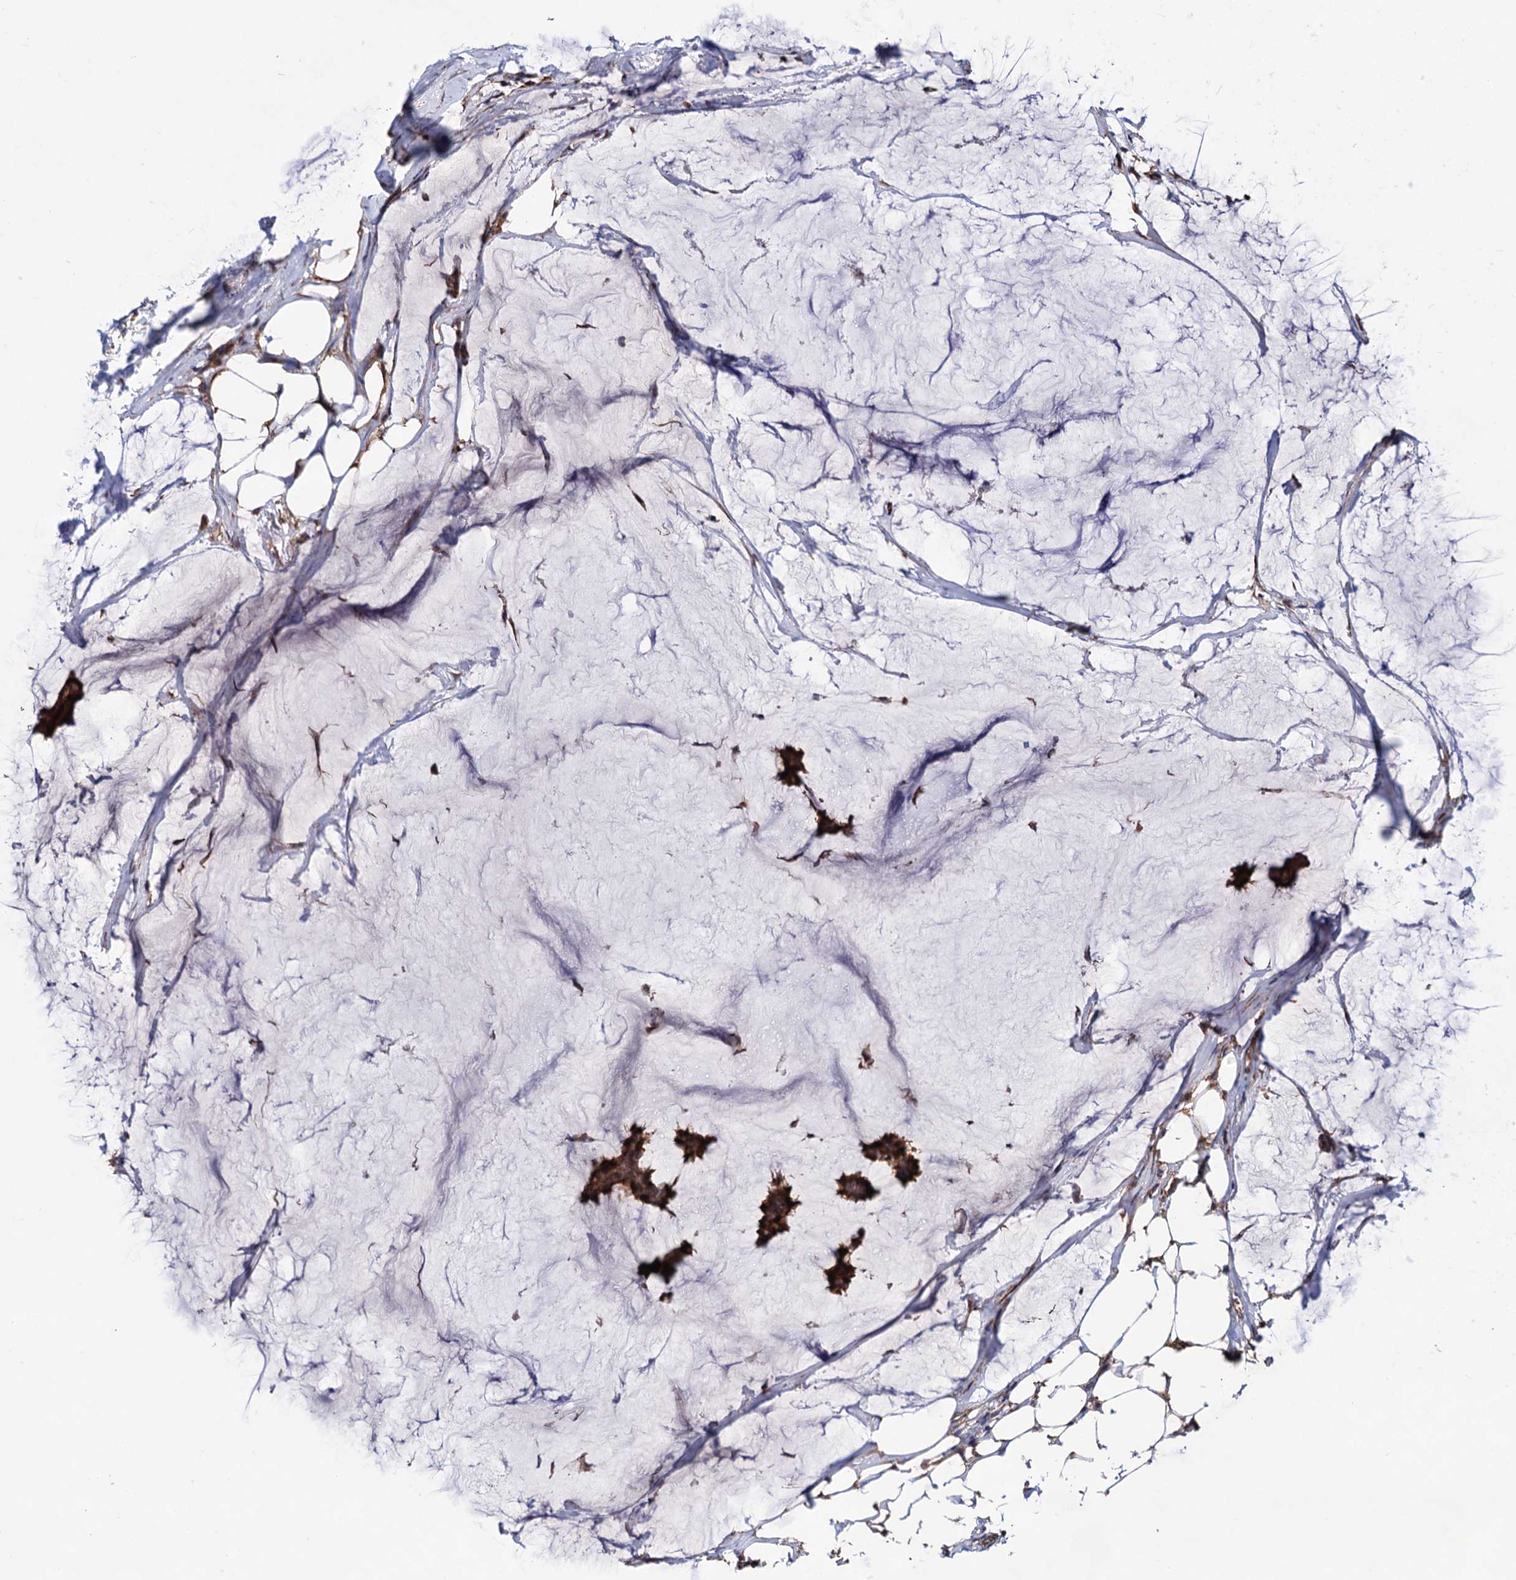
{"staining": {"intensity": "strong", "quantity": ">75%", "location": "cytoplasmic/membranous"}, "tissue": "breast cancer", "cell_type": "Tumor cells", "image_type": "cancer", "snomed": [{"axis": "morphology", "description": "Duct carcinoma"}, {"axis": "topography", "description": "Breast"}], "caption": "Immunohistochemistry photomicrograph of neoplastic tissue: breast infiltrating ductal carcinoma stained using immunohistochemistry reveals high levels of strong protein expression localized specifically in the cytoplasmic/membranous of tumor cells, appearing as a cytoplasmic/membranous brown color.", "gene": "FERMT2", "patient": {"sex": "female", "age": 93}}